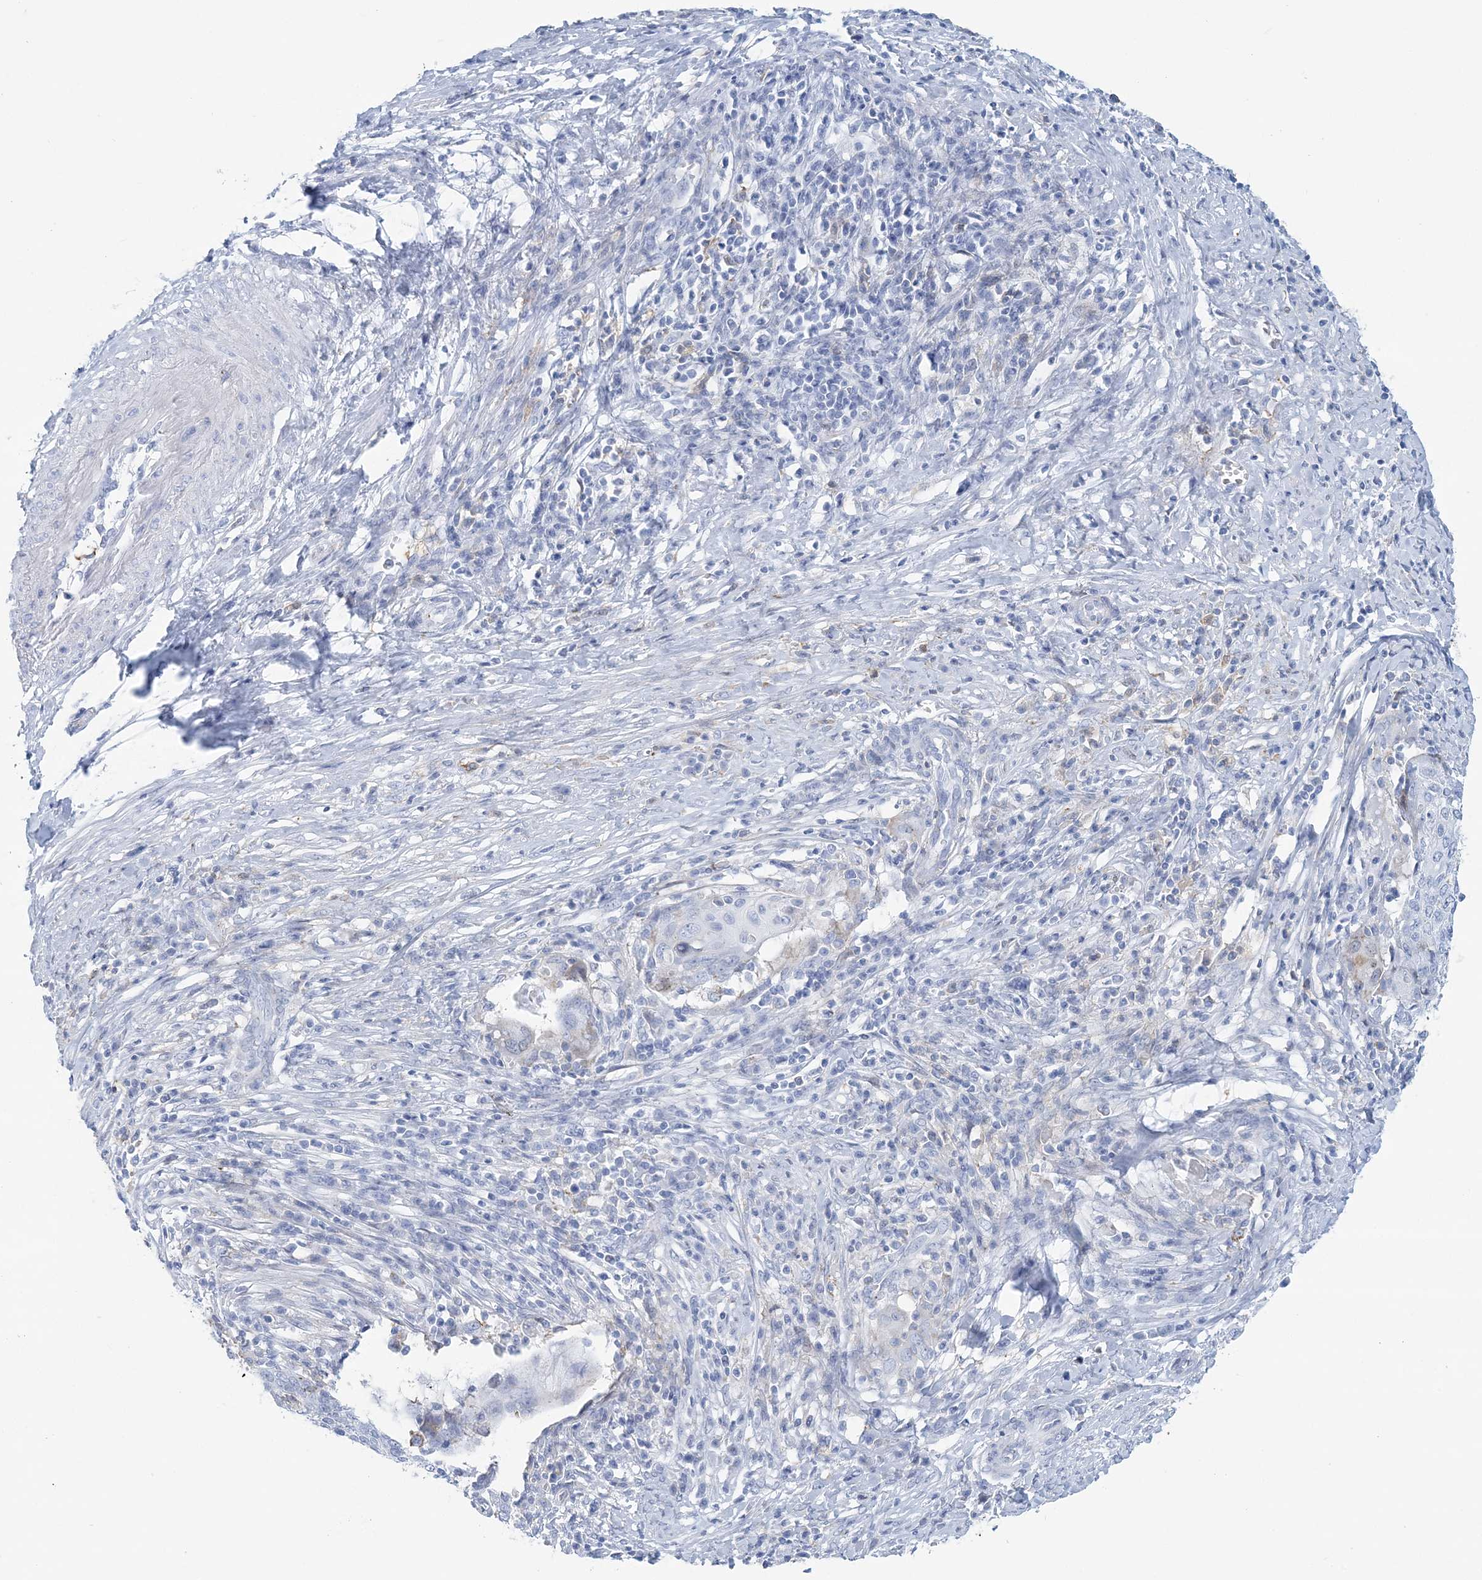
{"staining": {"intensity": "negative", "quantity": "none", "location": "none"}, "tissue": "cervical cancer", "cell_type": "Tumor cells", "image_type": "cancer", "snomed": [{"axis": "morphology", "description": "Squamous cell carcinoma, NOS"}, {"axis": "topography", "description": "Cervix"}], "caption": "Tumor cells are negative for protein expression in human cervical squamous cell carcinoma.", "gene": "NKX6-1", "patient": {"sex": "female", "age": 39}}